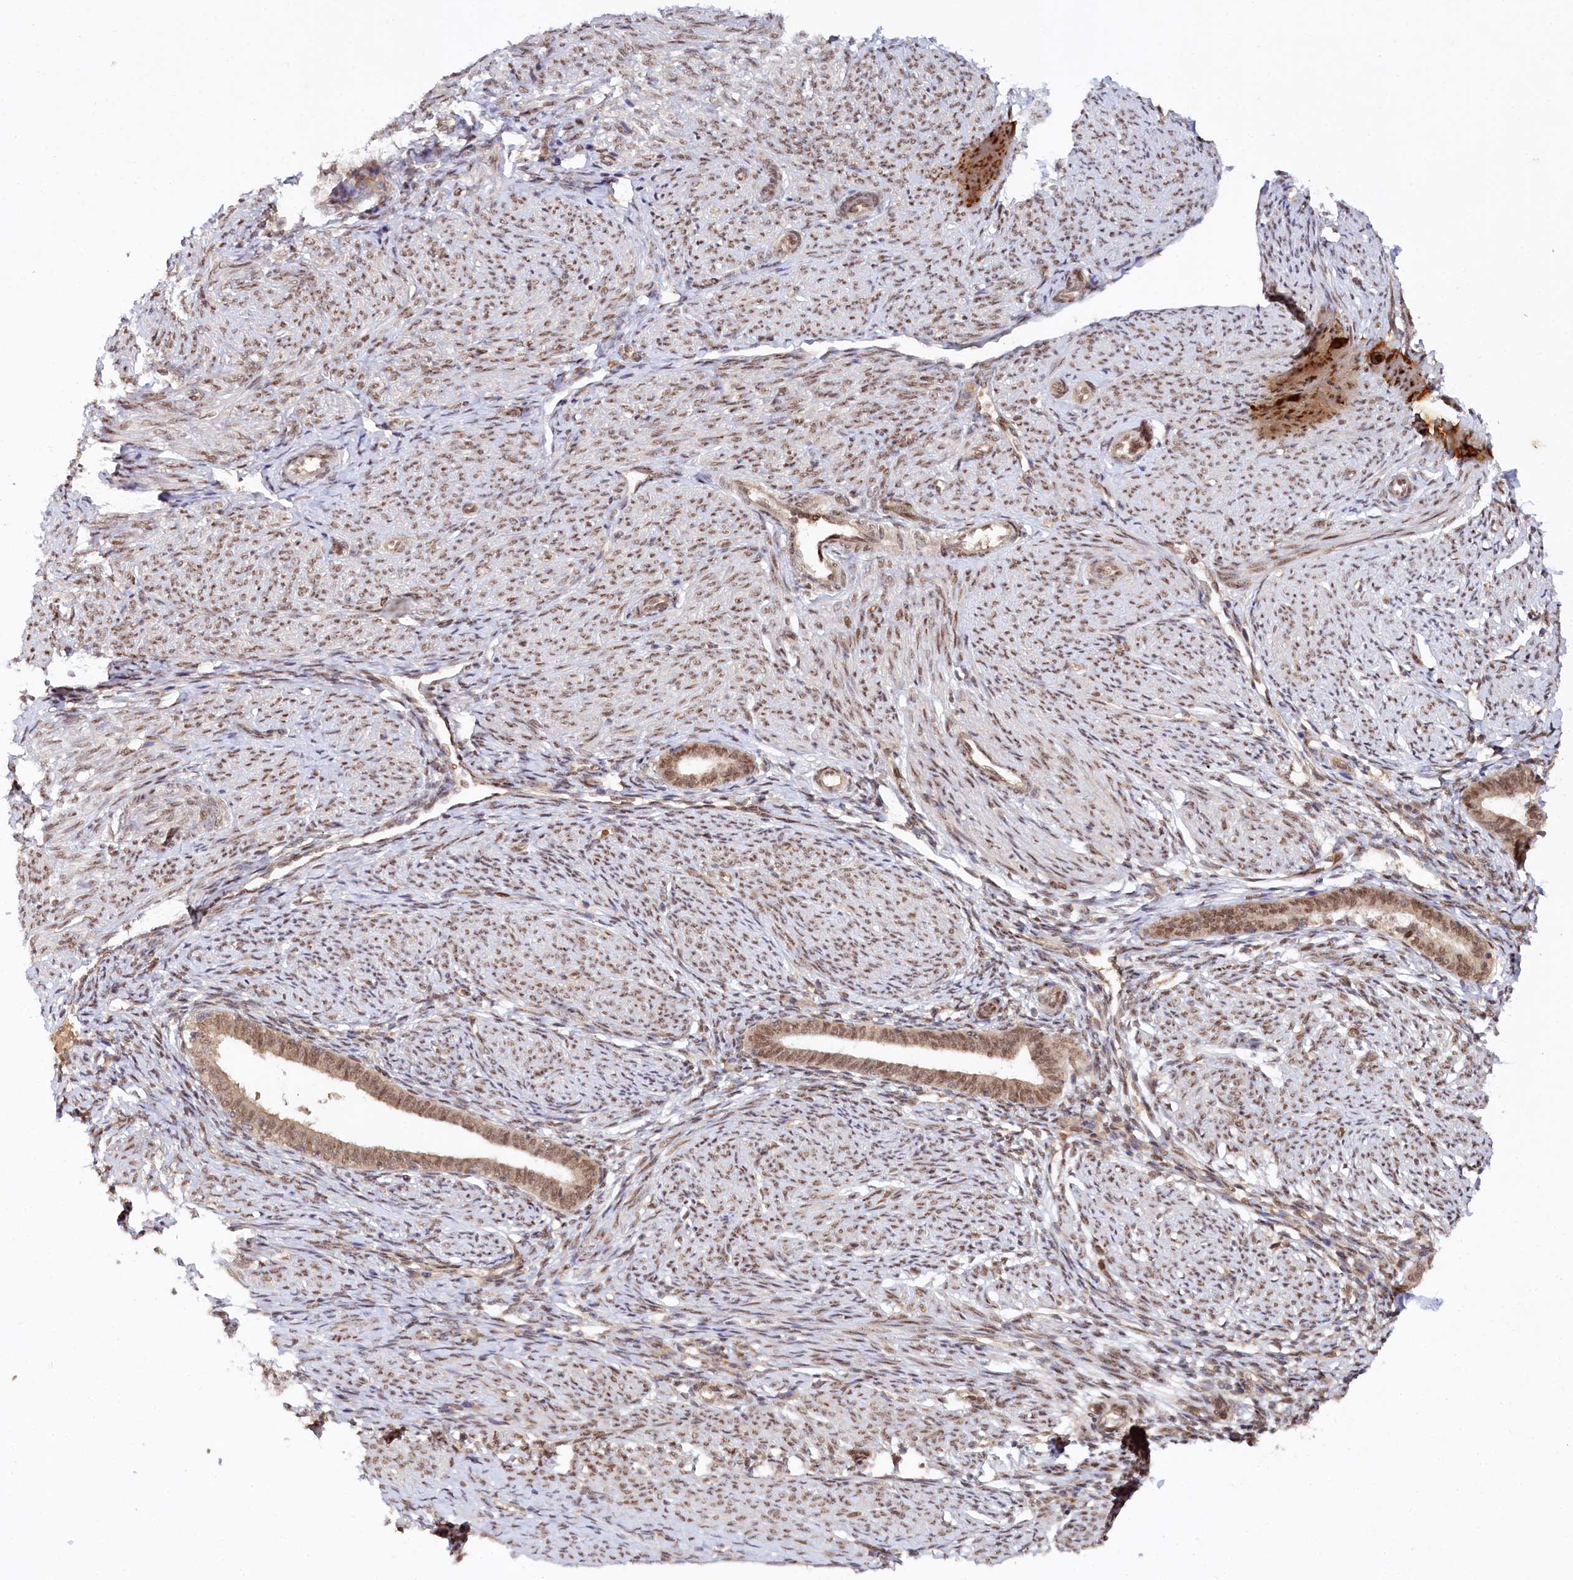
{"staining": {"intensity": "moderate", "quantity": ">75%", "location": "nuclear"}, "tissue": "endometrium", "cell_type": "Cells in endometrial stroma", "image_type": "normal", "snomed": [{"axis": "morphology", "description": "Normal tissue, NOS"}, {"axis": "topography", "description": "Endometrium"}], "caption": "Immunohistochemical staining of normal endometrium shows medium levels of moderate nuclear expression in approximately >75% of cells in endometrial stroma. The protein is shown in brown color, while the nuclei are stained blue.", "gene": "CCDC65", "patient": {"sex": "female", "age": 72}}